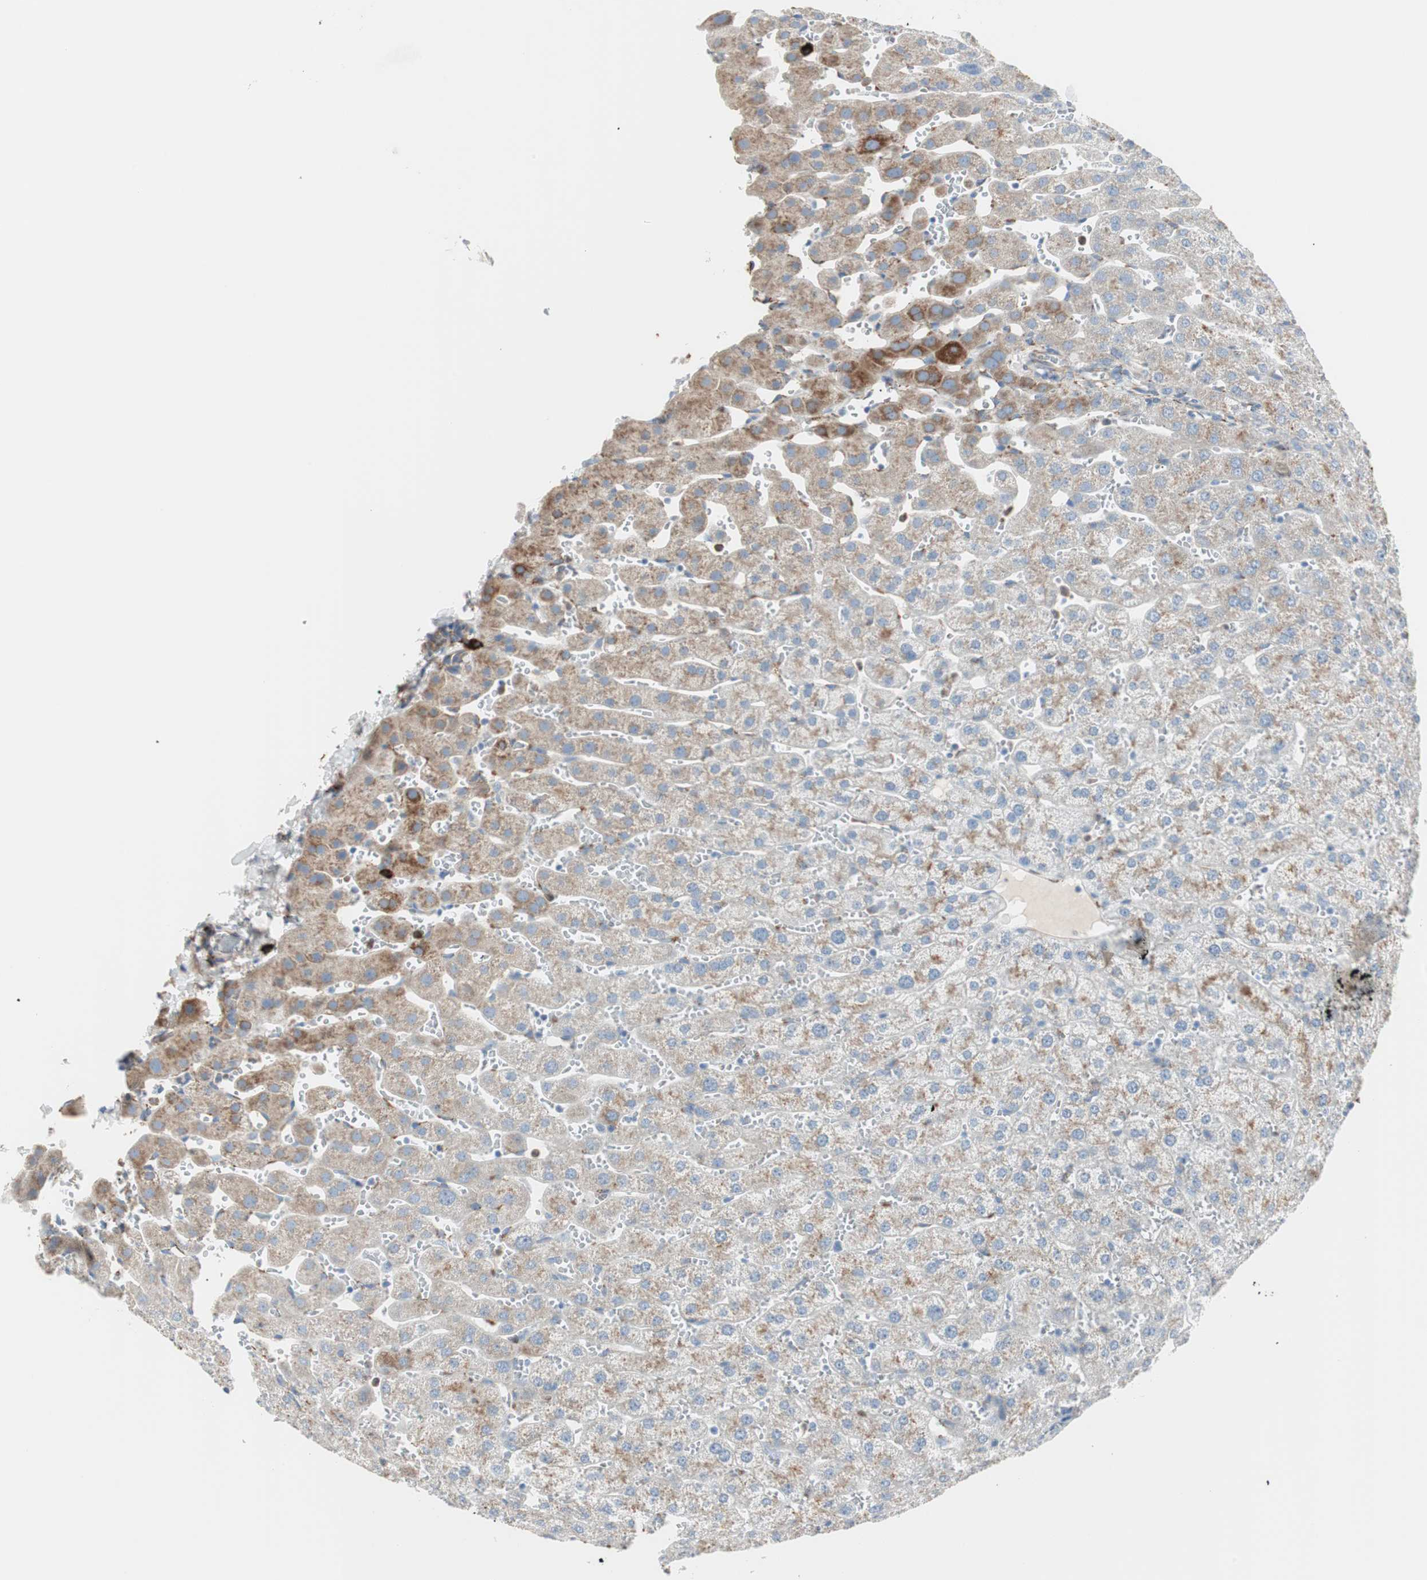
{"staining": {"intensity": "moderate", "quantity": ">75%", "location": "cytoplasmic/membranous"}, "tissue": "liver", "cell_type": "Cholangiocytes", "image_type": "normal", "snomed": [{"axis": "morphology", "description": "Normal tissue, NOS"}, {"axis": "morphology", "description": "Fibrosis, NOS"}, {"axis": "topography", "description": "Liver"}], "caption": "Immunohistochemistry (IHC) staining of benign liver, which reveals medium levels of moderate cytoplasmic/membranous positivity in about >75% of cholangiocytes indicating moderate cytoplasmic/membranous protein staining. The staining was performed using DAB (3,3'-diaminobenzidine) (brown) for protein detection and nuclei were counterstained in hematoxylin (blue).", "gene": "P4HTM", "patient": {"sex": "female", "age": 29}}